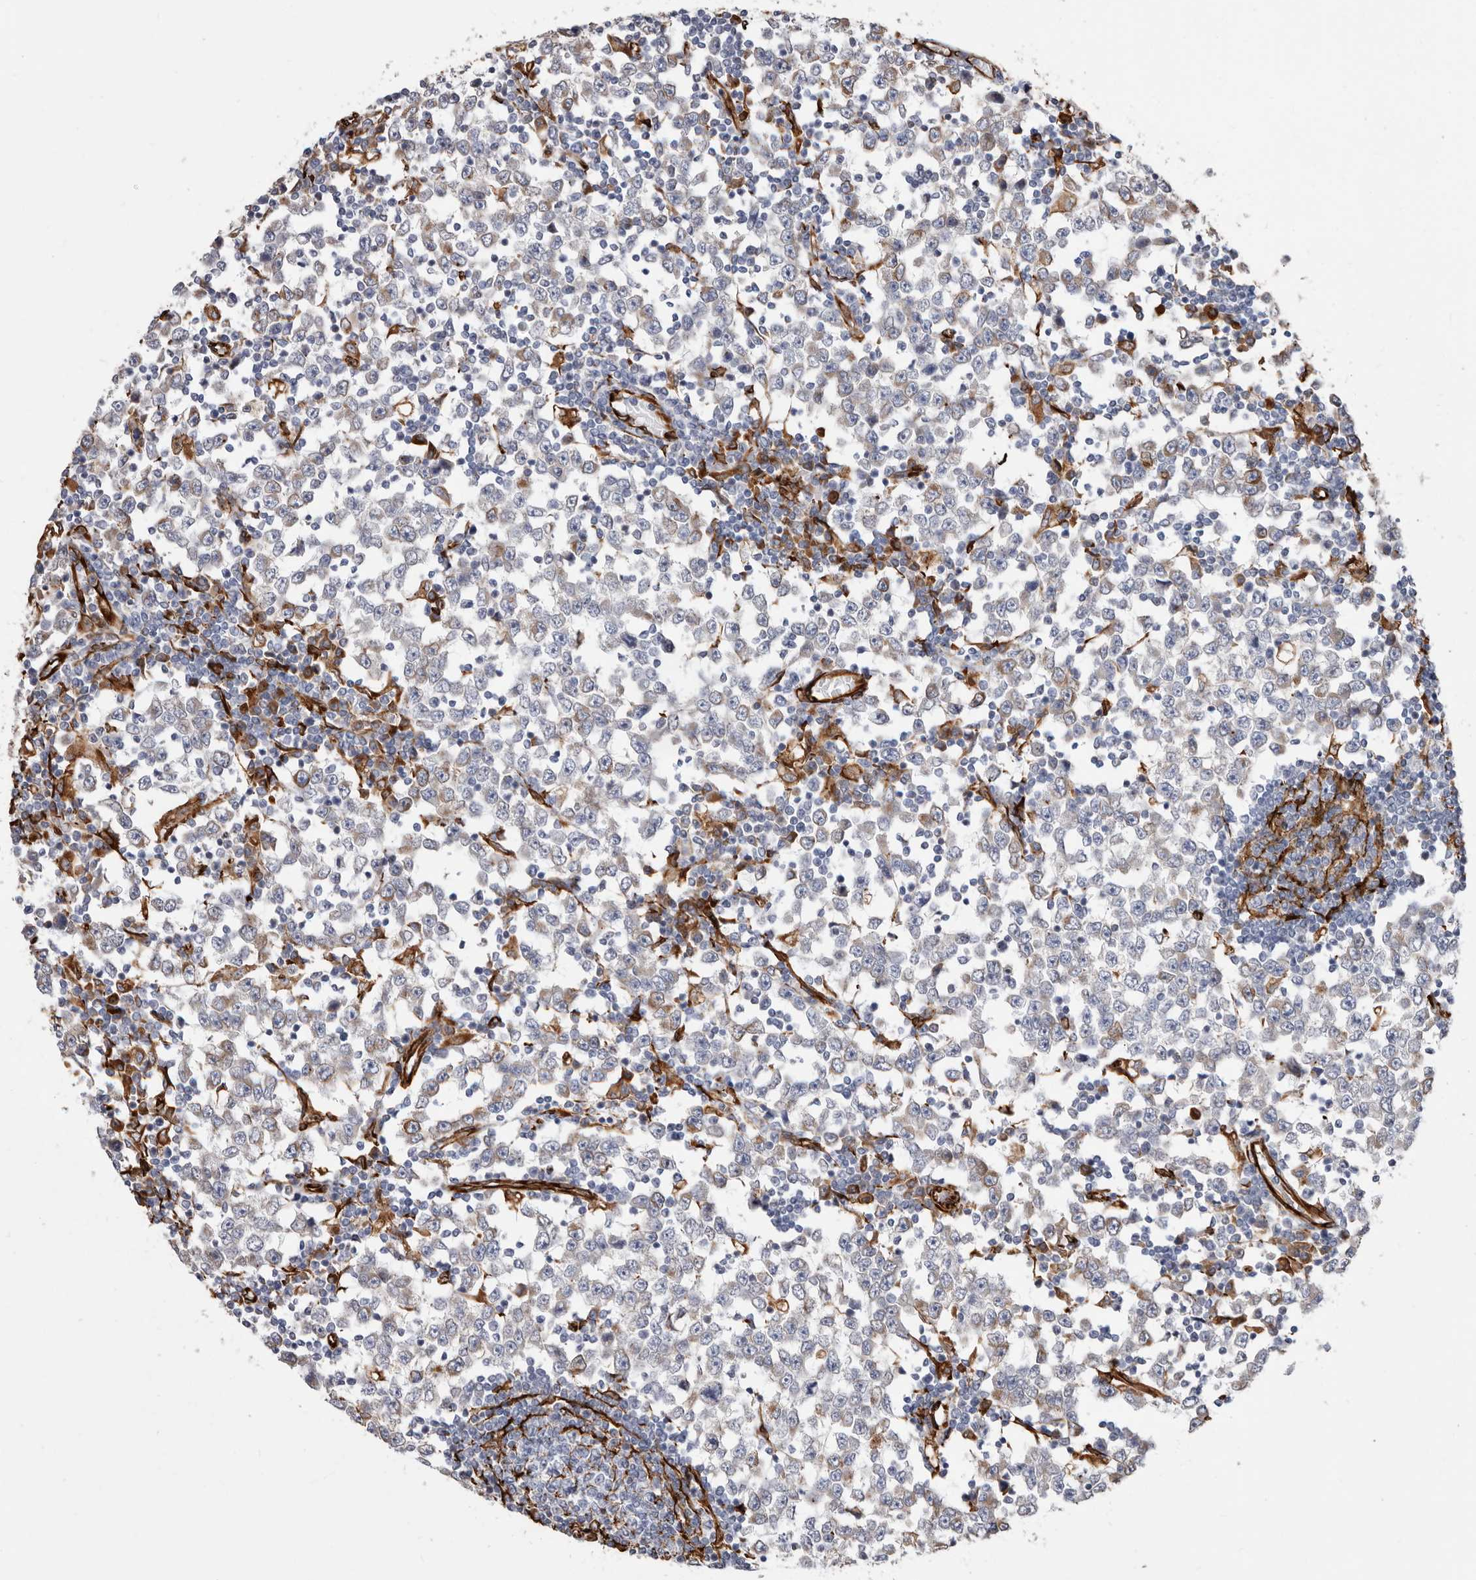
{"staining": {"intensity": "weak", "quantity": "25%-75%", "location": "cytoplasmic/membranous"}, "tissue": "testis cancer", "cell_type": "Tumor cells", "image_type": "cancer", "snomed": [{"axis": "morphology", "description": "Seminoma, NOS"}, {"axis": "topography", "description": "Testis"}], "caption": "IHC histopathology image of human testis cancer stained for a protein (brown), which shows low levels of weak cytoplasmic/membranous staining in about 25%-75% of tumor cells.", "gene": "SEMA3E", "patient": {"sex": "male", "age": 65}}